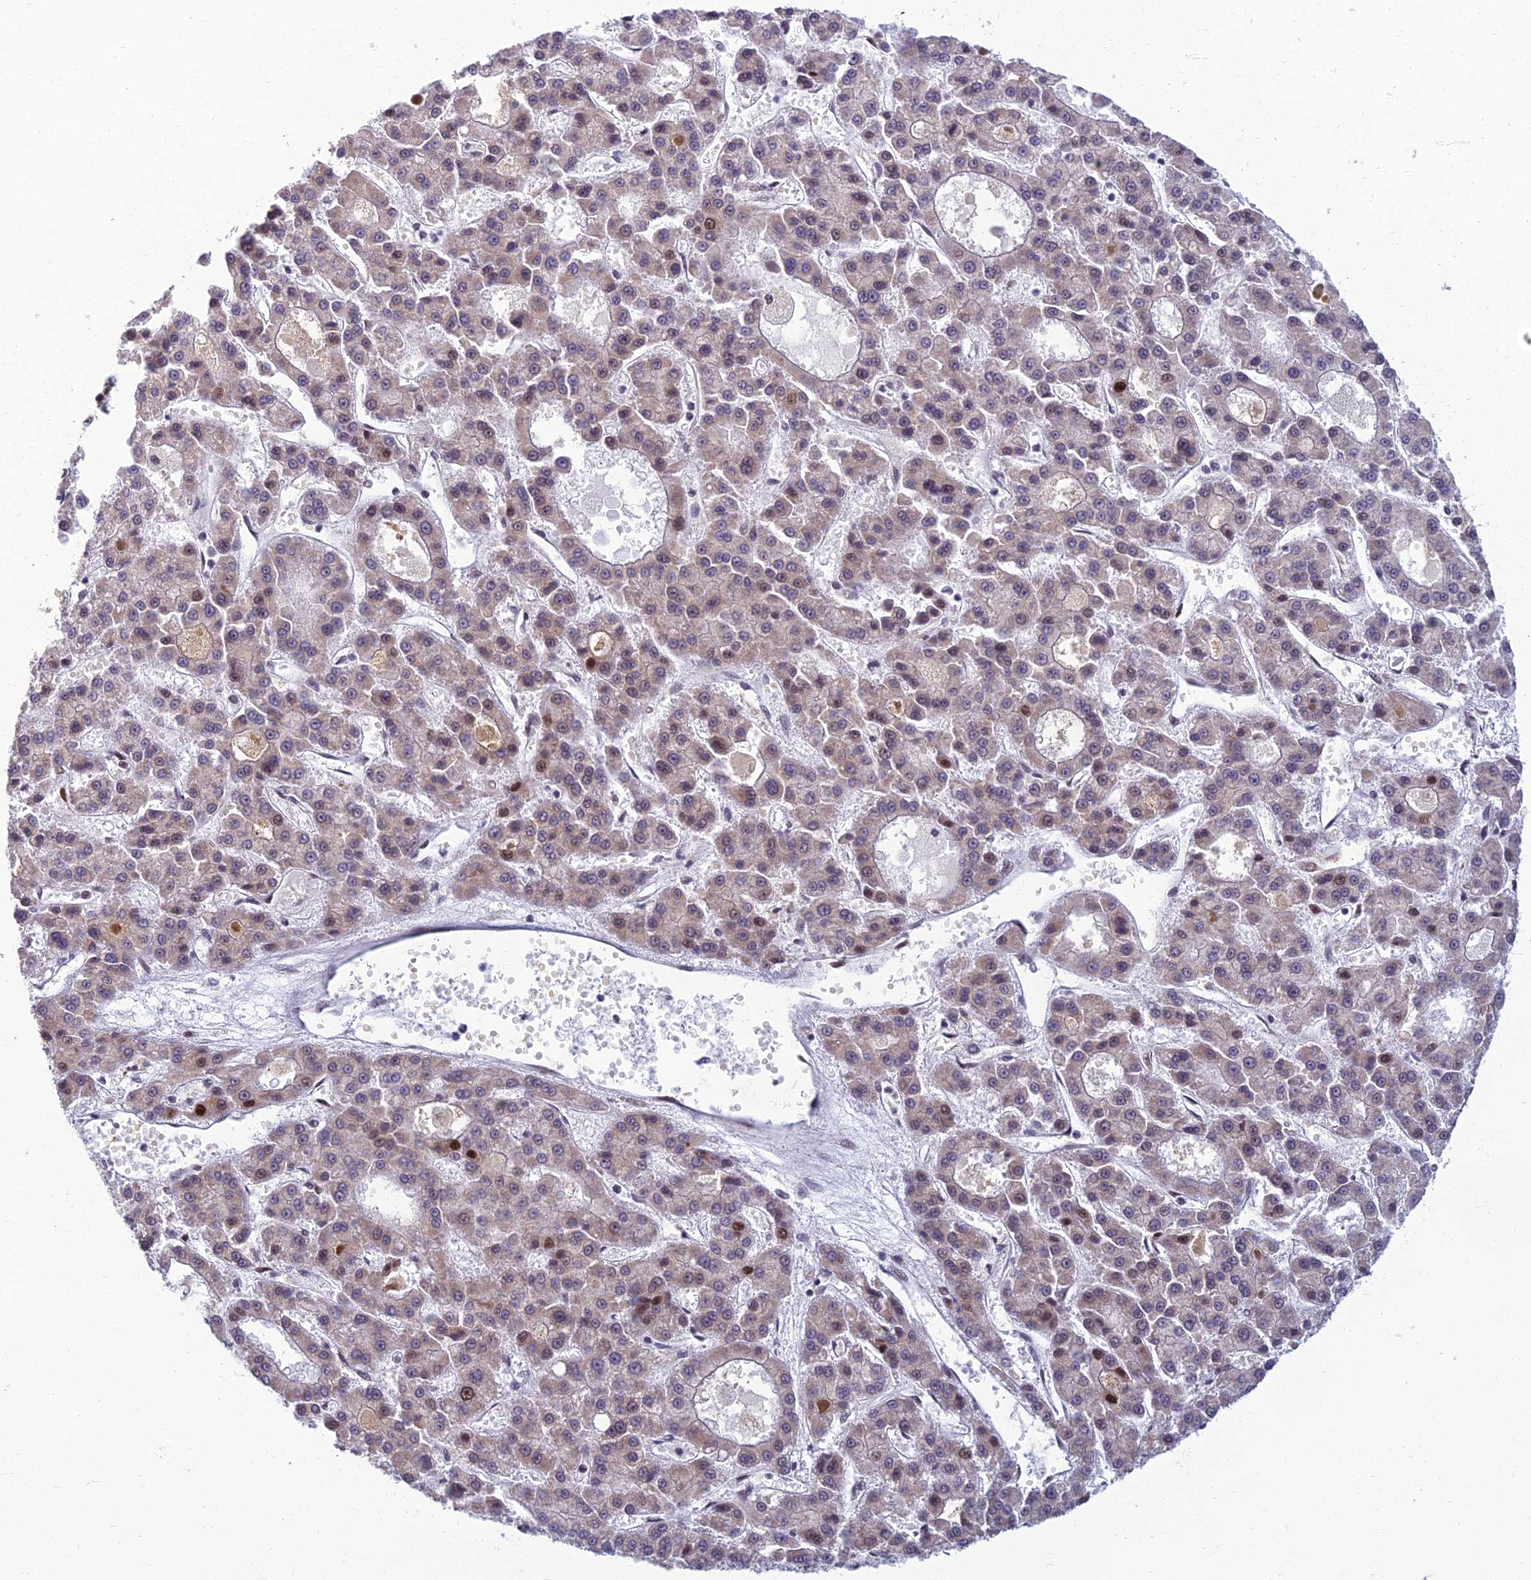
{"staining": {"intensity": "moderate", "quantity": "25%-75%", "location": "cytoplasmic/membranous,nuclear"}, "tissue": "liver cancer", "cell_type": "Tumor cells", "image_type": "cancer", "snomed": [{"axis": "morphology", "description": "Carcinoma, Hepatocellular, NOS"}, {"axis": "topography", "description": "Liver"}], "caption": "About 25%-75% of tumor cells in human hepatocellular carcinoma (liver) display moderate cytoplasmic/membranous and nuclear protein staining as visualized by brown immunohistochemical staining.", "gene": "EARS2", "patient": {"sex": "male", "age": 70}}